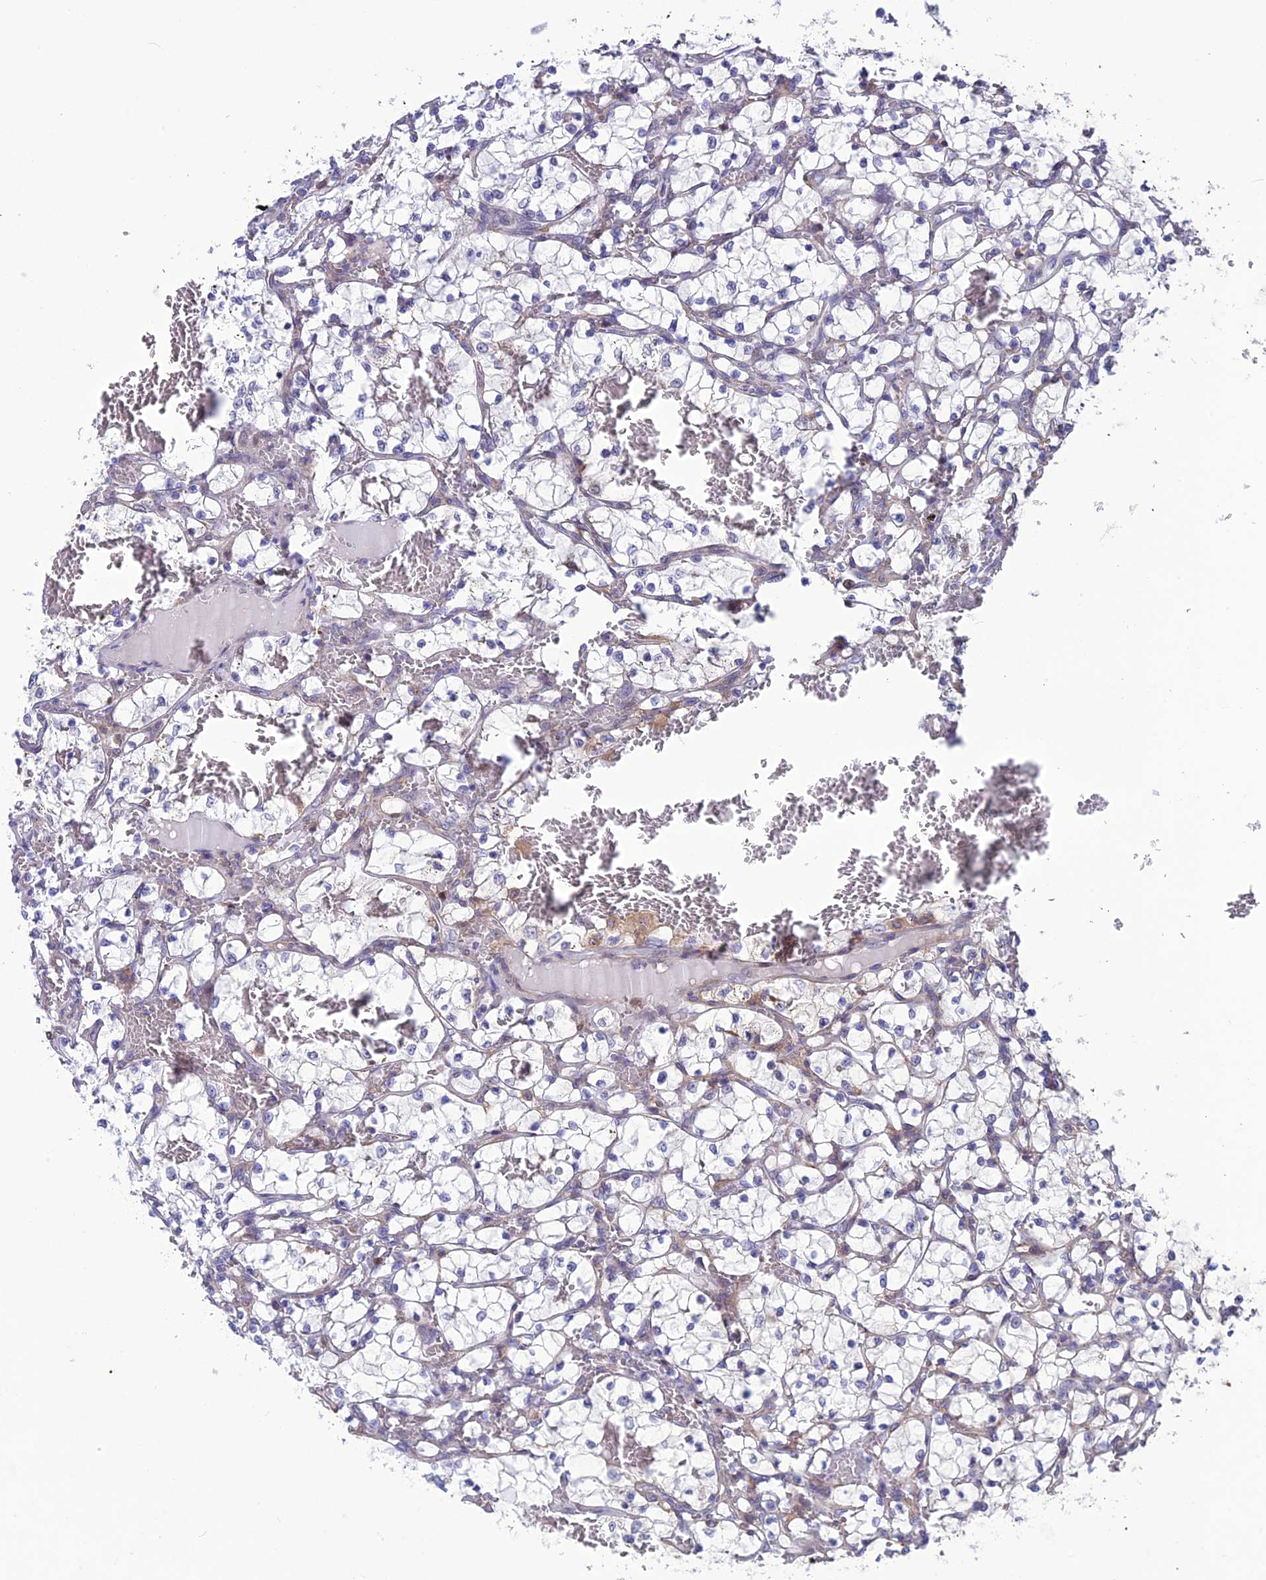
{"staining": {"intensity": "negative", "quantity": "none", "location": "none"}, "tissue": "renal cancer", "cell_type": "Tumor cells", "image_type": "cancer", "snomed": [{"axis": "morphology", "description": "Adenocarcinoma, NOS"}, {"axis": "topography", "description": "Kidney"}], "caption": "Human renal cancer stained for a protein using IHC demonstrates no staining in tumor cells.", "gene": "MAST2", "patient": {"sex": "female", "age": 69}}